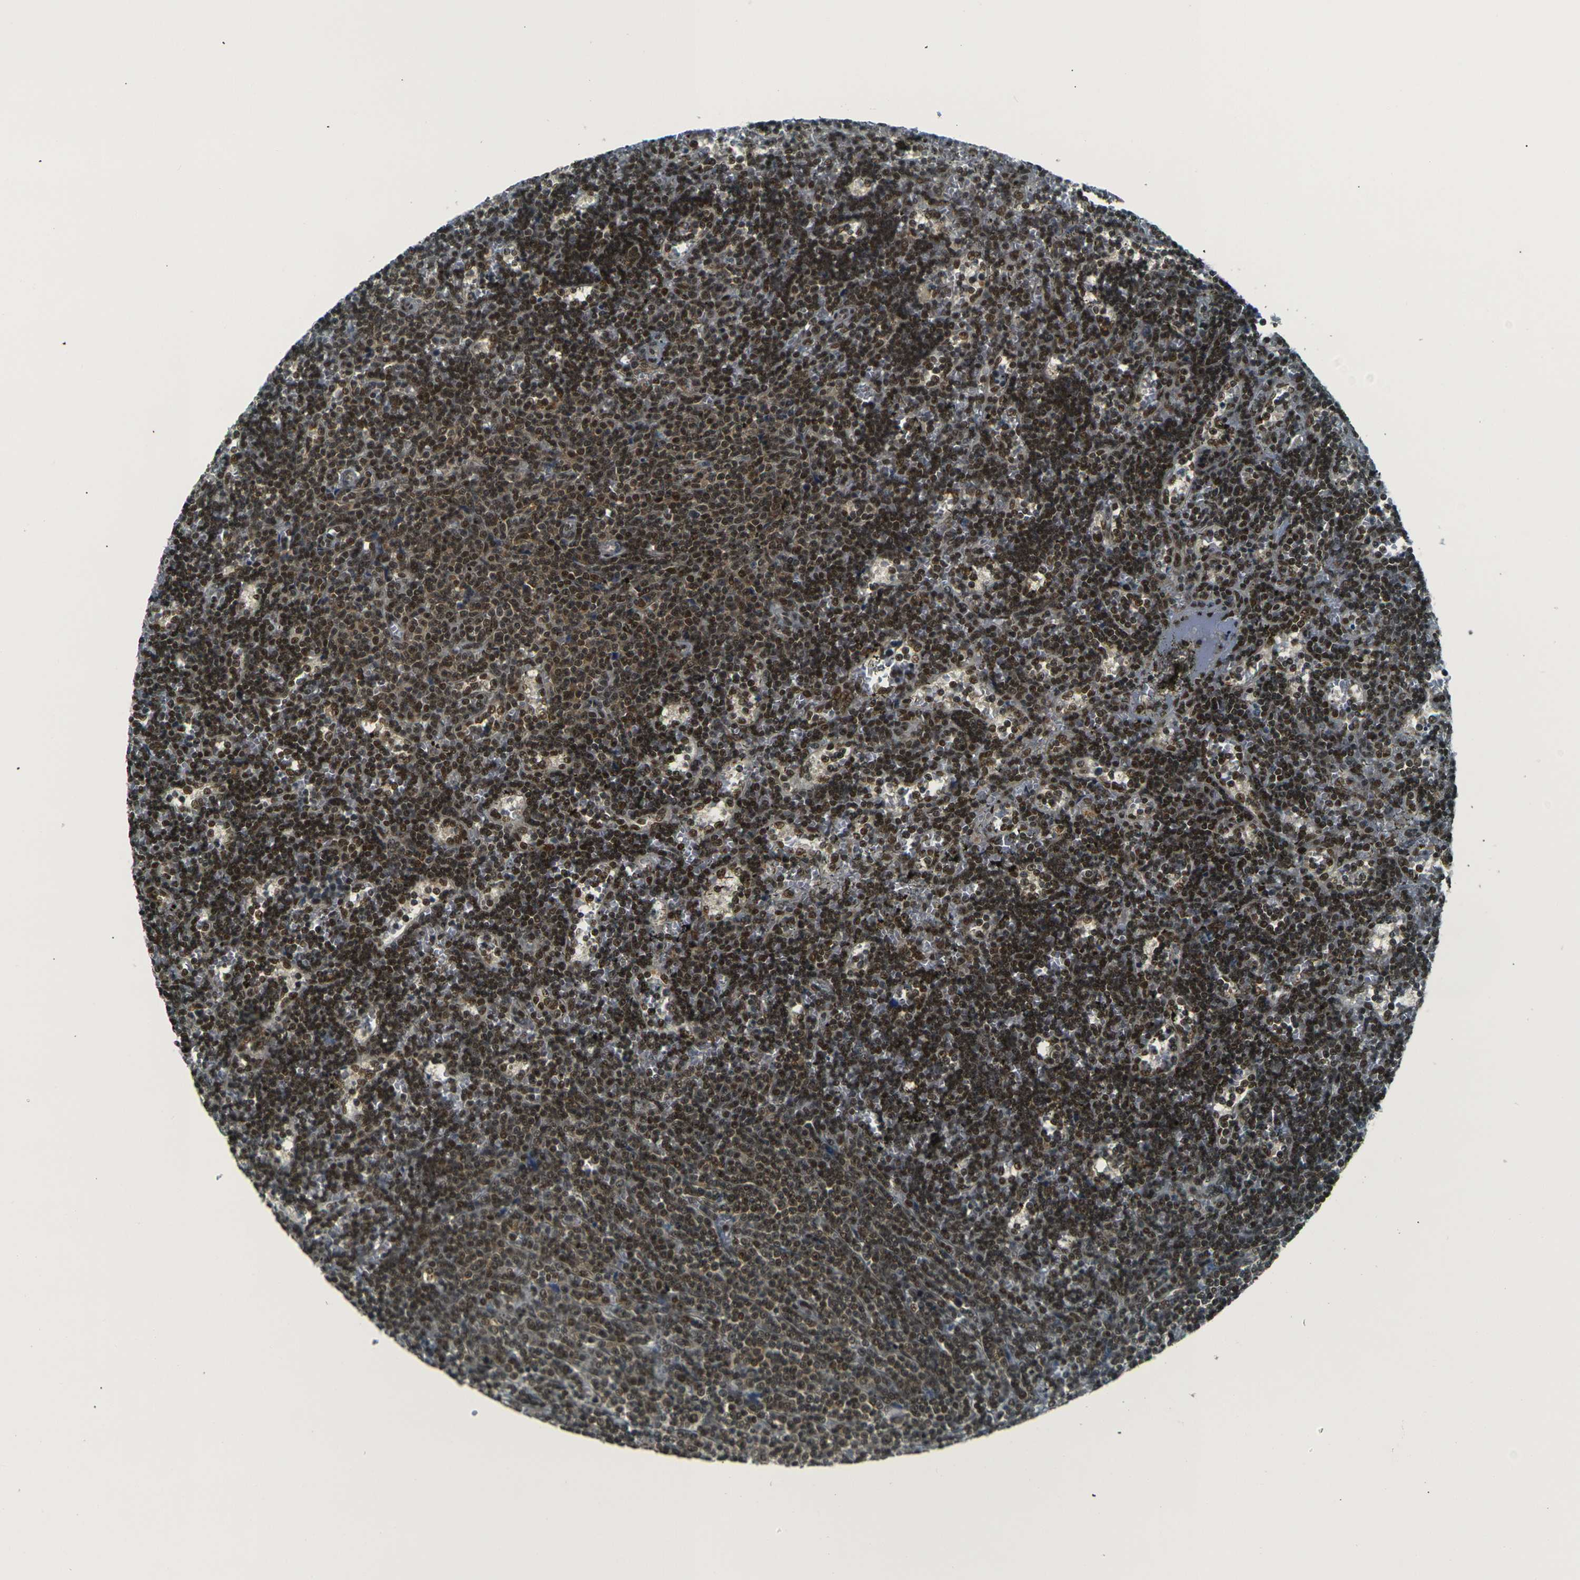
{"staining": {"intensity": "strong", "quantity": ">75%", "location": "nuclear"}, "tissue": "lymphoma", "cell_type": "Tumor cells", "image_type": "cancer", "snomed": [{"axis": "morphology", "description": "Malignant lymphoma, non-Hodgkin's type, Low grade"}, {"axis": "topography", "description": "Spleen"}], "caption": "Protein staining by immunohistochemistry (IHC) reveals strong nuclear positivity in approximately >75% of tumor cells in low-grade malignant lymphoma, non-Hodgkin's type. (DAB (3,3'-diaminobenzidine) IHC with brightfield microscopy, high magnification).", "gene": "NHEJ1", "patient": {"sex": "male", "age": 60}}